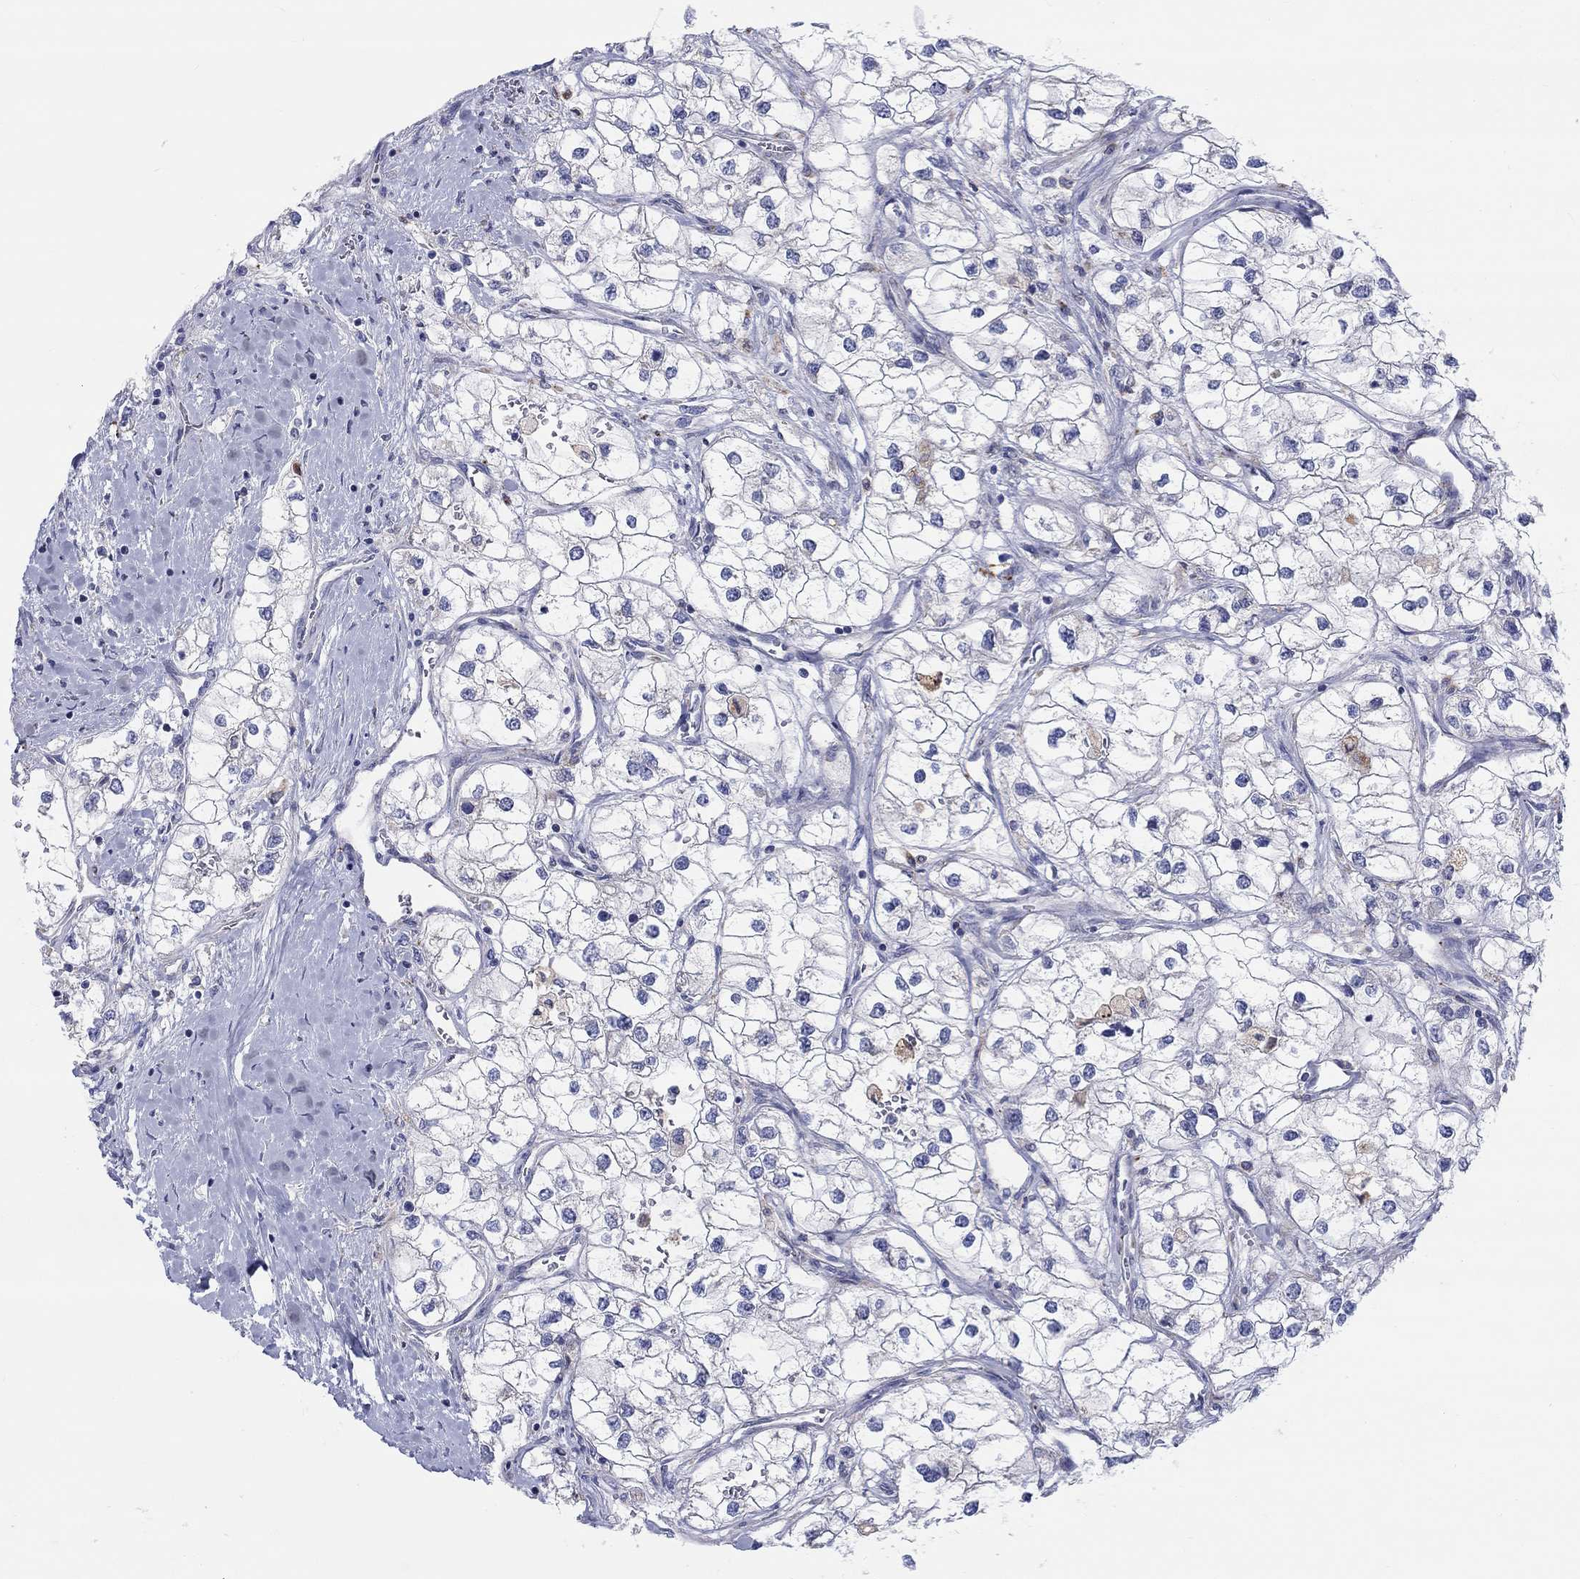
{"staining": {"intensity": "negative", "quantity": "none", "location": "none"}, "tissue": "renal cancer", "cell_type": "Tumor cells", "image_type": "cancer", "snomed": [{"axis": "morphology", "description": "Adenocarcinoma, NOS"}, {"axis": "topography", "description": "Kidney"}], "caption": "This is a photomicrograph of IHC staining of renal cancer (adenocarcinoma), which shows no positivity in tumor cells. (DAB (3,3'-diaminobenzidine) immunohistochemistry visualized using brightfield microscopy, high magnification).", "gene": "BCO2", "patient": {"sex": "male", "age": 59}}